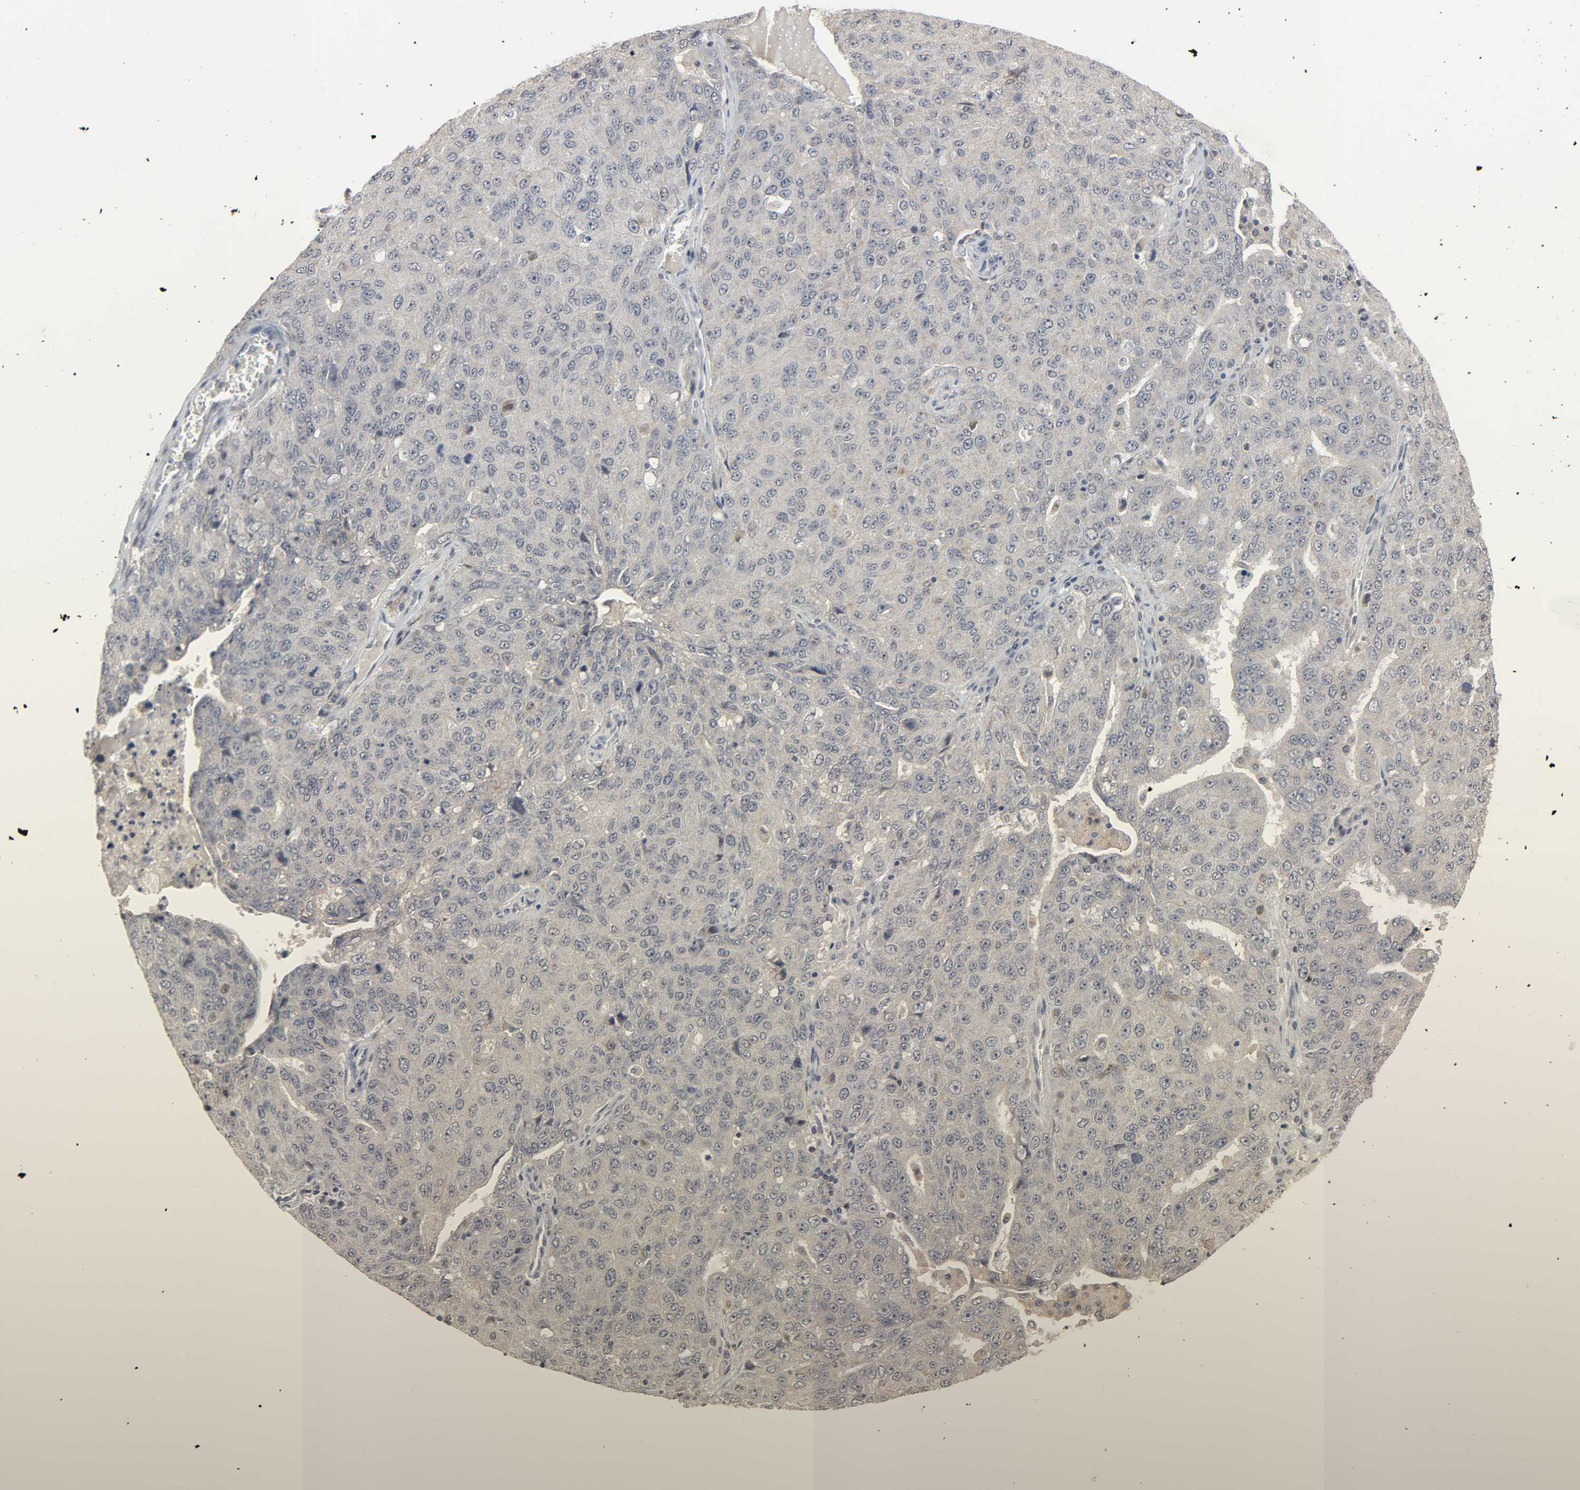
{"staining": {"intensity": "negative", "quantity": "none", "location": "none"}, "tissue": "ovarian cancer", "cell_type": "Tumor cells", "image_type": "cancer", "snomed": [{"axis": "morphology", "description": "Carcinoma, endometroid"}, {"axis": "topography", "description": "Ovary"}], "caption": "Immunohistochemical staining of ovarian cancer displays no significant expression in tumor cells.", "gene": "ZNF222", "patient": {"sex": "female", "age": 62}}